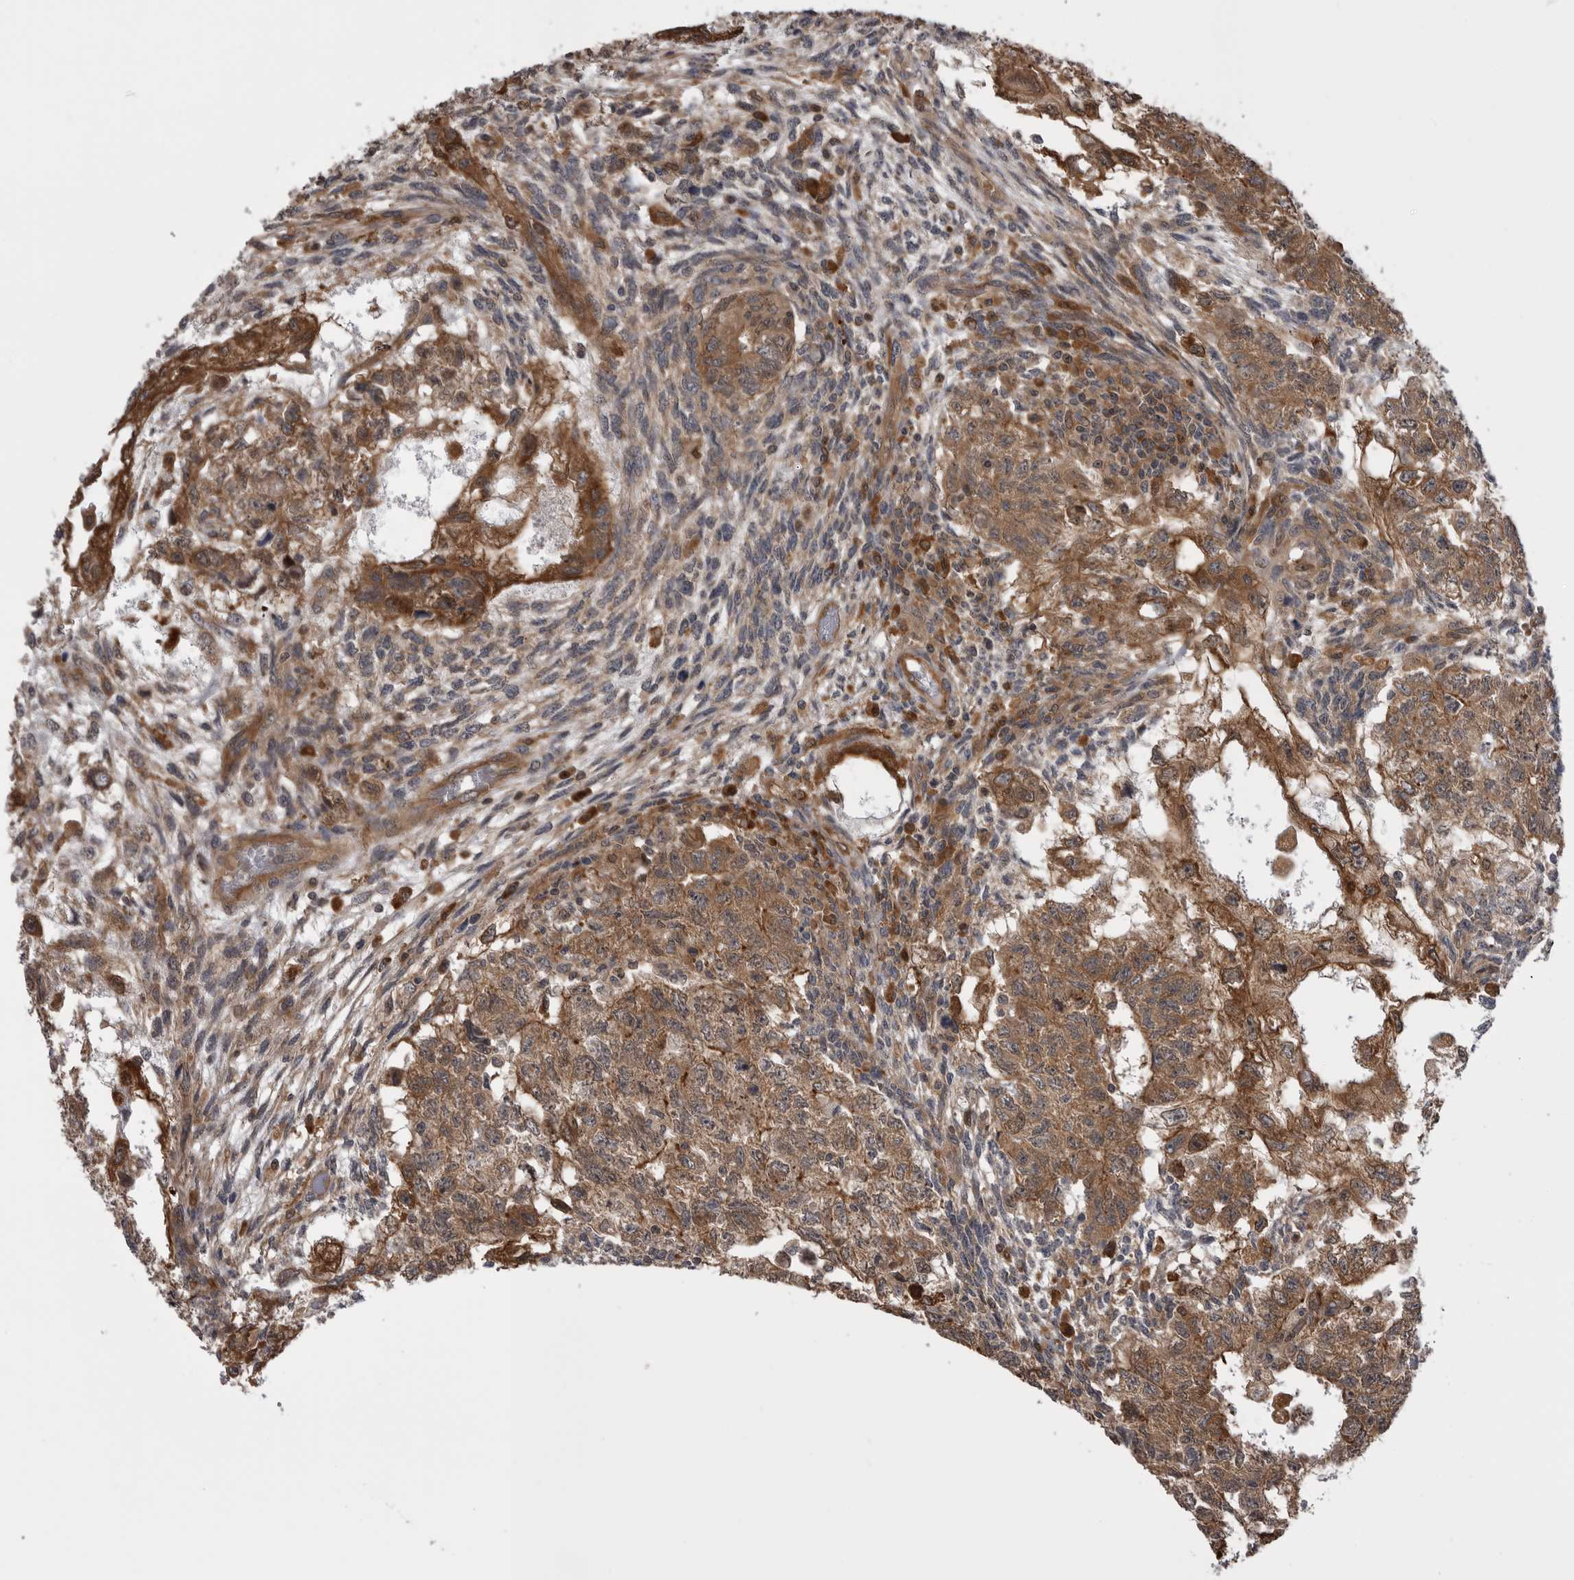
{"staining": {"intensity": "moderate", "quantity": ">75%", "location": "cytoplasmic/membranous"}, "tissue": "testis cancer", "cell_type": "Tumor cells", "image_type": "cancer", "snomed": [{"axis": "morphology", "description": "Normal tissue, NOS"}, {"axis": "morphology", "description": "Carcinoma, Embryonal, NOS"}, {"axis": "topography", "description": "Testis"}], "caption": "Testis embryonal carcinoma was stained to show a protein in brown. There is medium levels of moderate cytoplasmic/membranous staining in approximately >75% of tumor cells. (IHC, brightfield microscopy, high magnification).", "gene": "RAB3GAP2", "patient": {"sex": "male", "age": 36}}